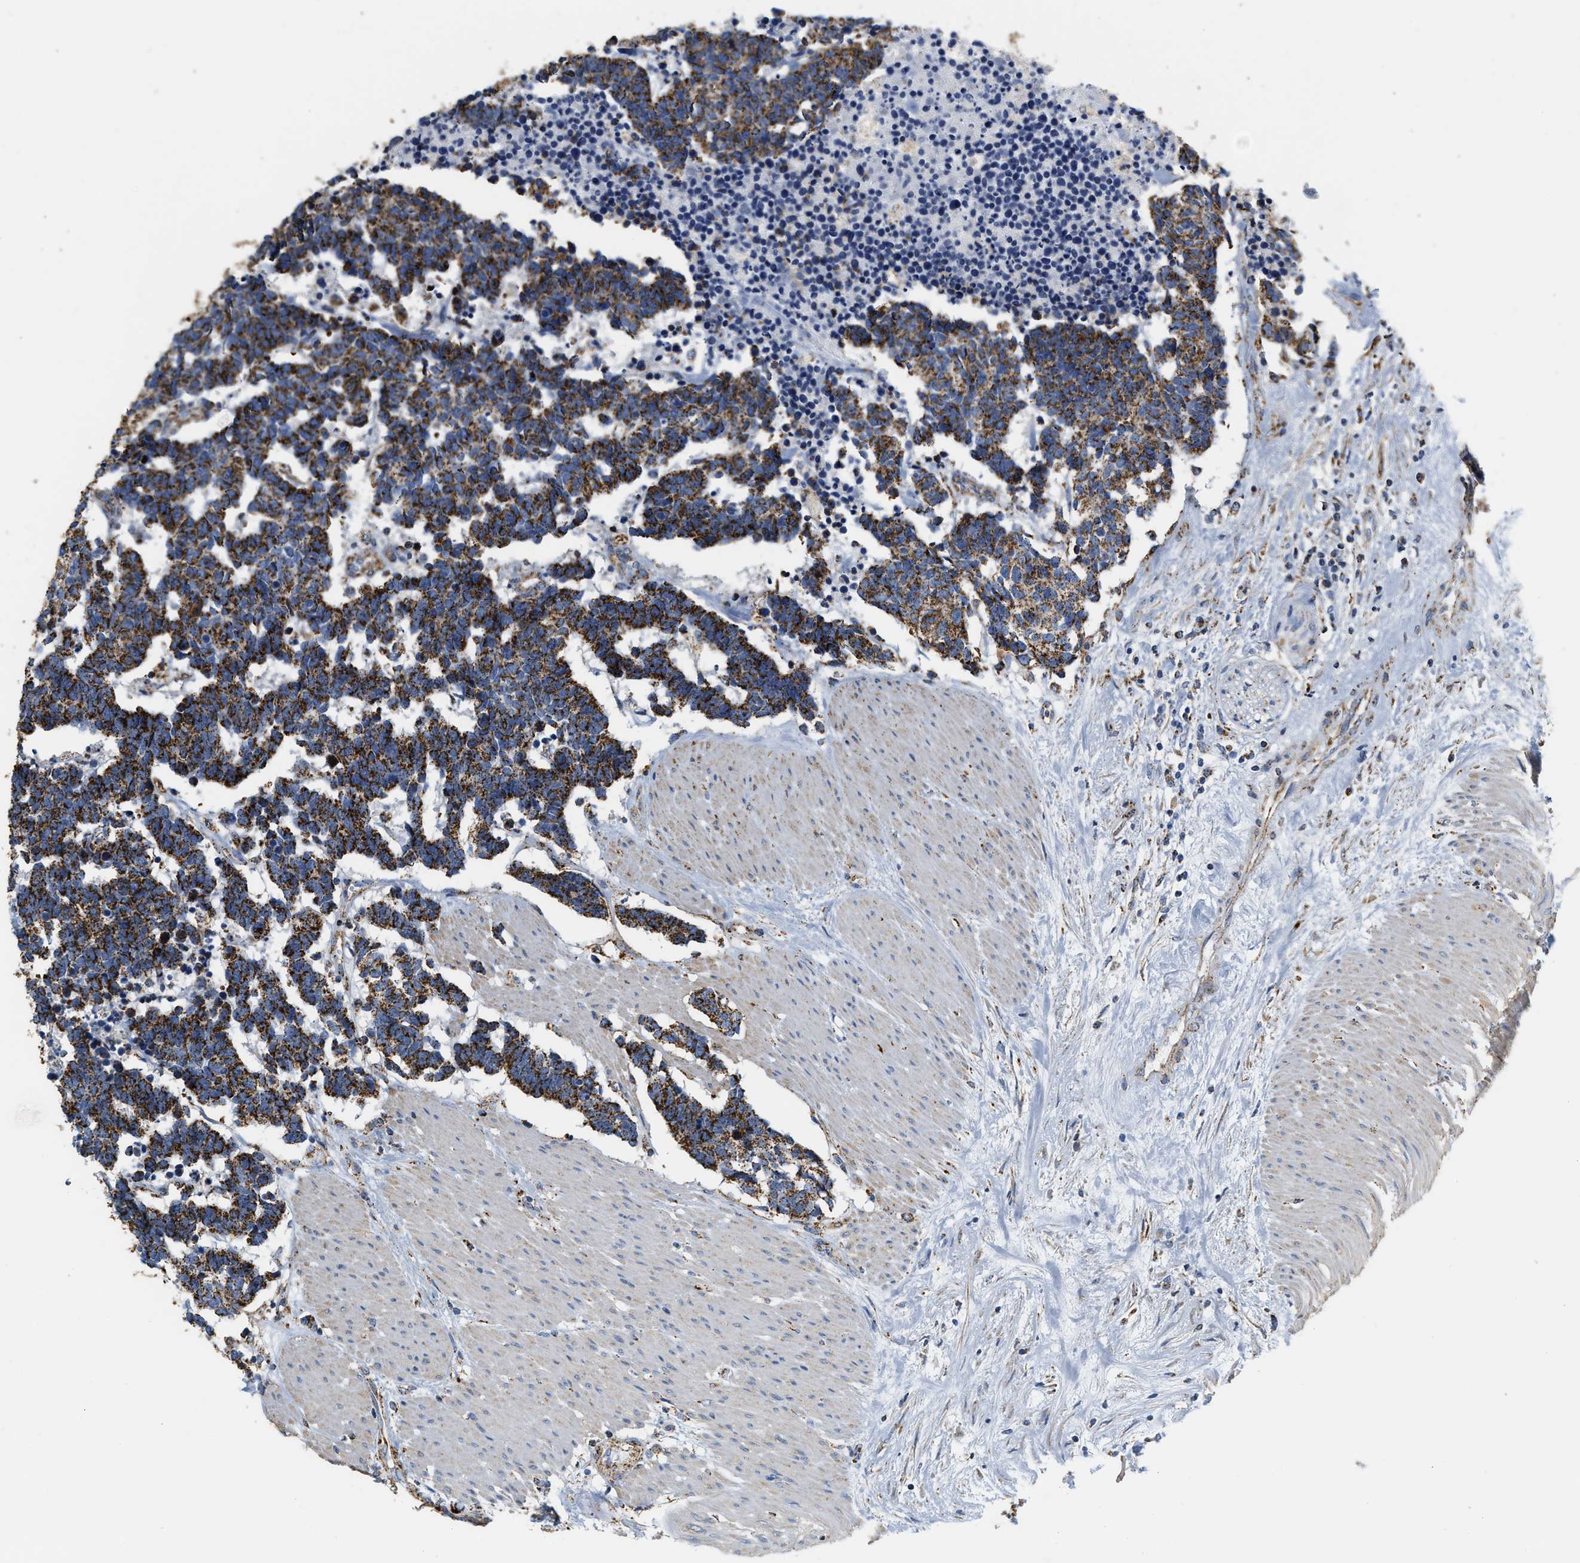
{"staining": {"intensity": "strong", "quantity": ">75%", "location": "cytoplasmic/membranous"}, "tissue": "carcinoid", "cell_type": "Tumor cells", "image_type": "cancer", "snomed": [{"axis": "morphology", "description": "Carcinoma, NOS"}, {"axis": "morphology", "description": "Carcinoid, malignant, NOS"}, {"axis": "topography", "description": "Urinary bladder"}], "caption": "A high-resolution histopathology image shows immunohistochemistry (IHC) staining of carcinoid, which shows strong cytoplasmic/membranous staining in about >75% of tumor cells. Immunohistochemistry (ihc) stains the protein in brown and the nuclei are stained blue.", "gene": "SHMT2", "patient": {"sex": "male", "age": 57}}